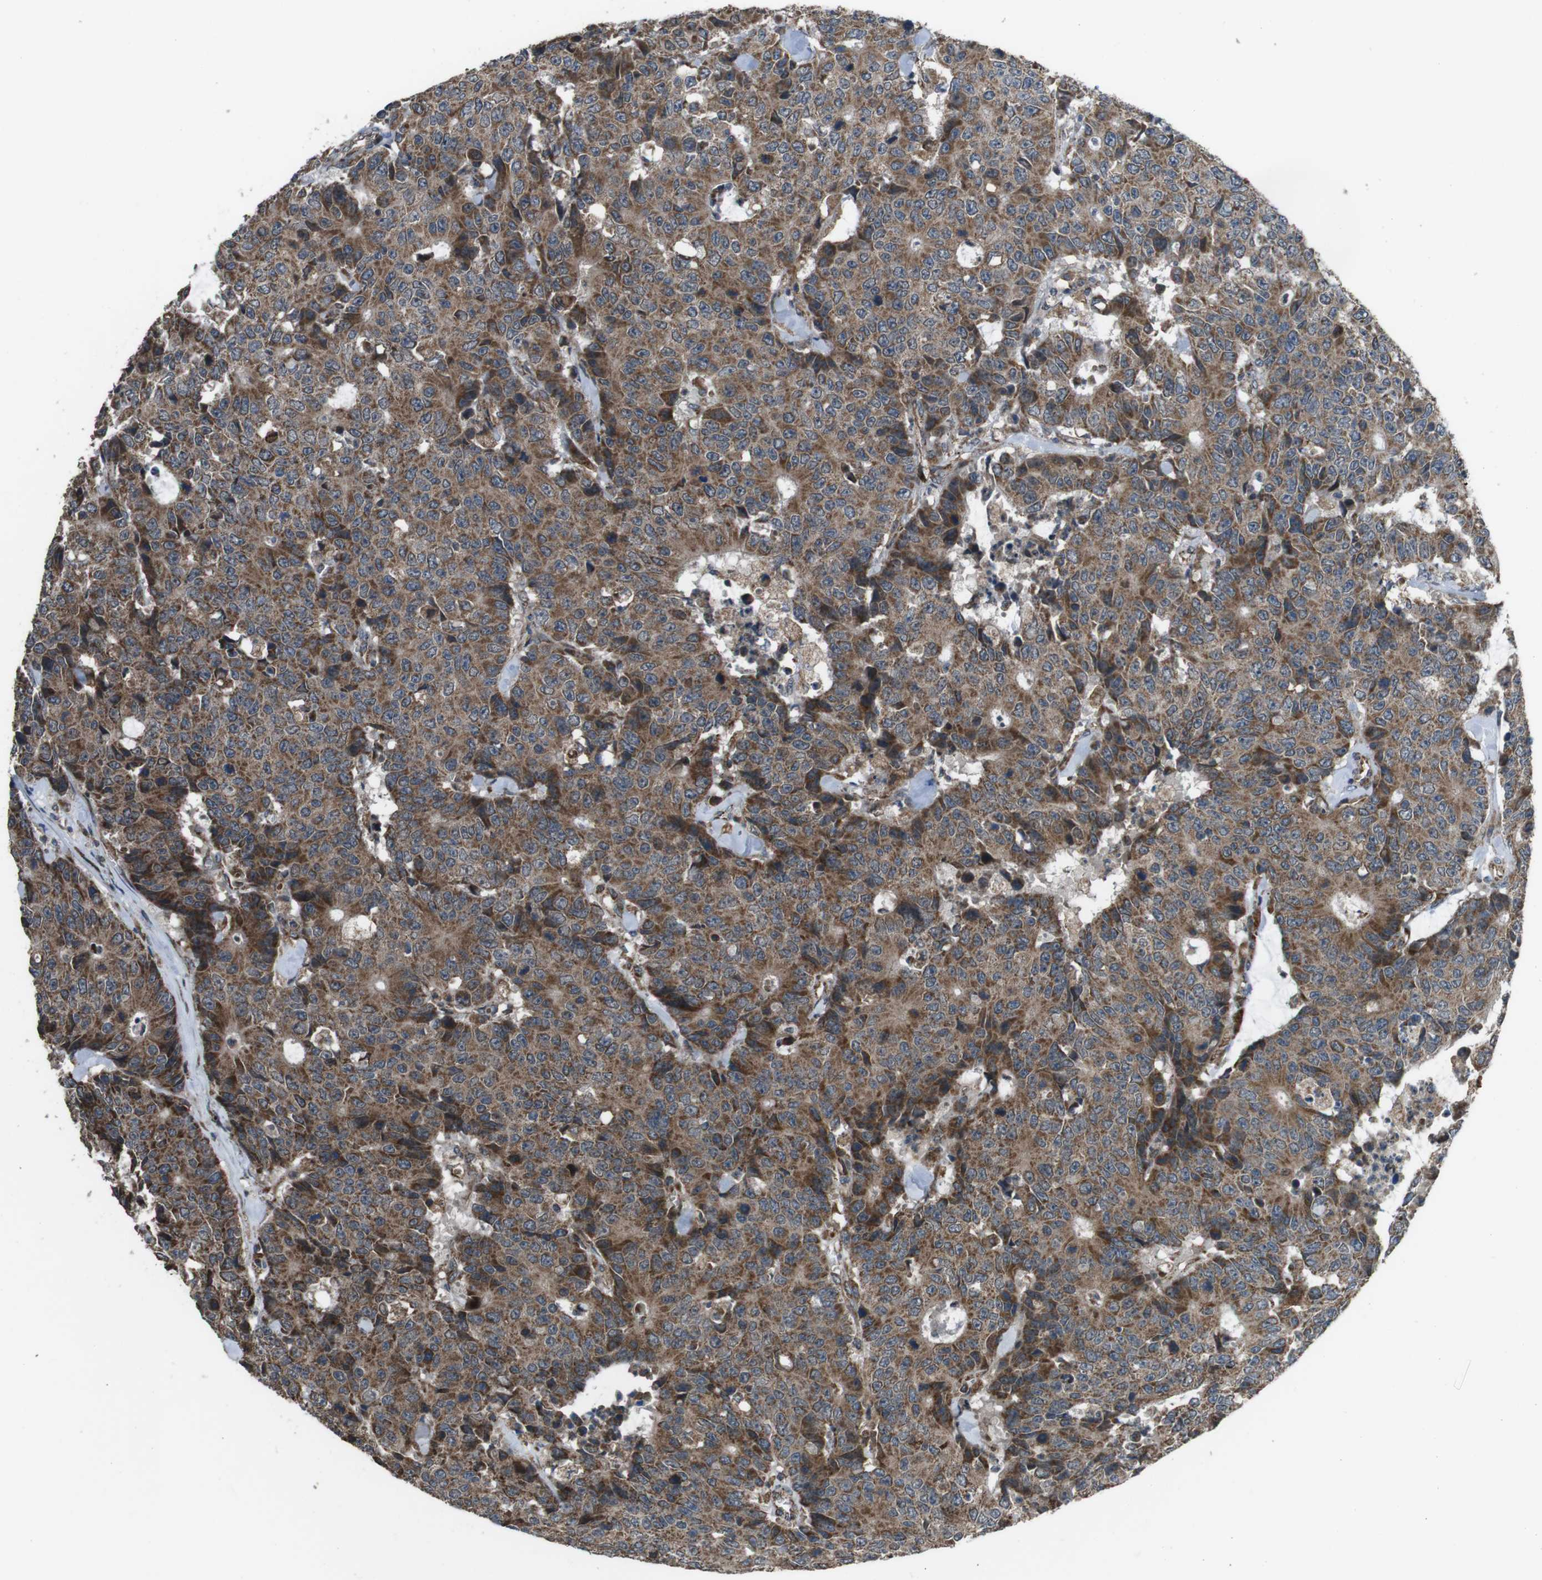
{"staining": {"intensity": "moderate", "quantity": ">75%", "location": "cytoplasmic/membranous"}, "tissue": "colorectal cancer", "cell_type": "Tumor cells", "image_type": "cancer", "snomed": [{"axis": "morphology", "description": "Adenocarcinoma, NOS"}, {"axis": "topography", "description": "Colon"}], "caption": "Immunohistochemistry of human colorectal cancer shows medium levels of moderate cytoplasmic/membranous staining in approximately >75% of tumor cells.", "gene": "GIMAP8", "patient": {"sex": "female", "age": 86}}